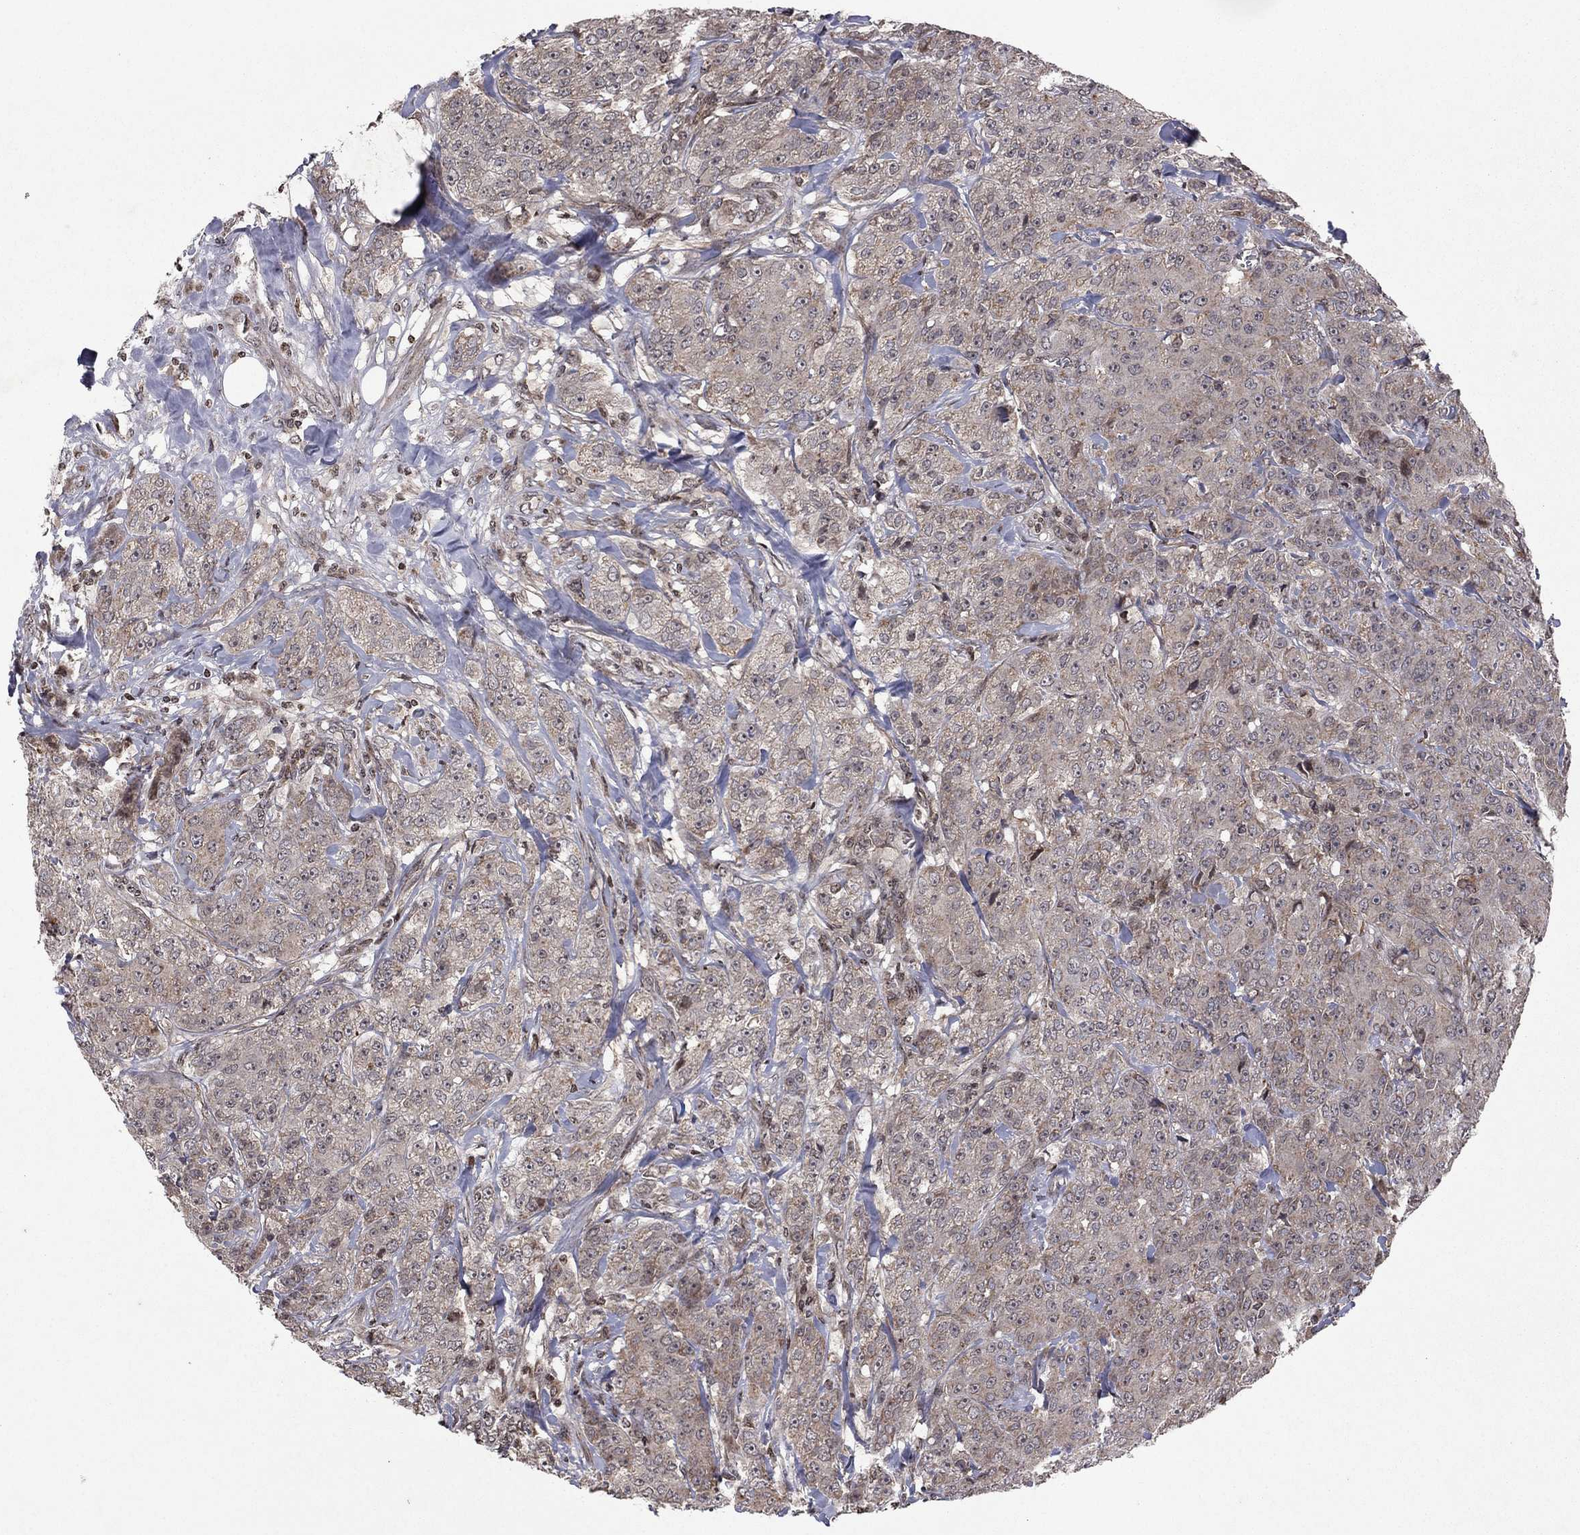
{"staining": {"intensity": "negative", "quantity": "none", "location": "none"}, "tissue": "breast cancer", "cell_type": "Tumor cells", "image_type": "cancer", "snomed": [{"axis": "morphology", "description": "Duct carcinoma"}, {"axis": "topography", "description": "Breast"}], "caption": "Immunohistochemical staining of human breast cancer (invasive ductal carcinoma) reveals no significant expression in tumor cells.", "gene": "SORBS1", "patient": {"sex": "female", "age": 43}}